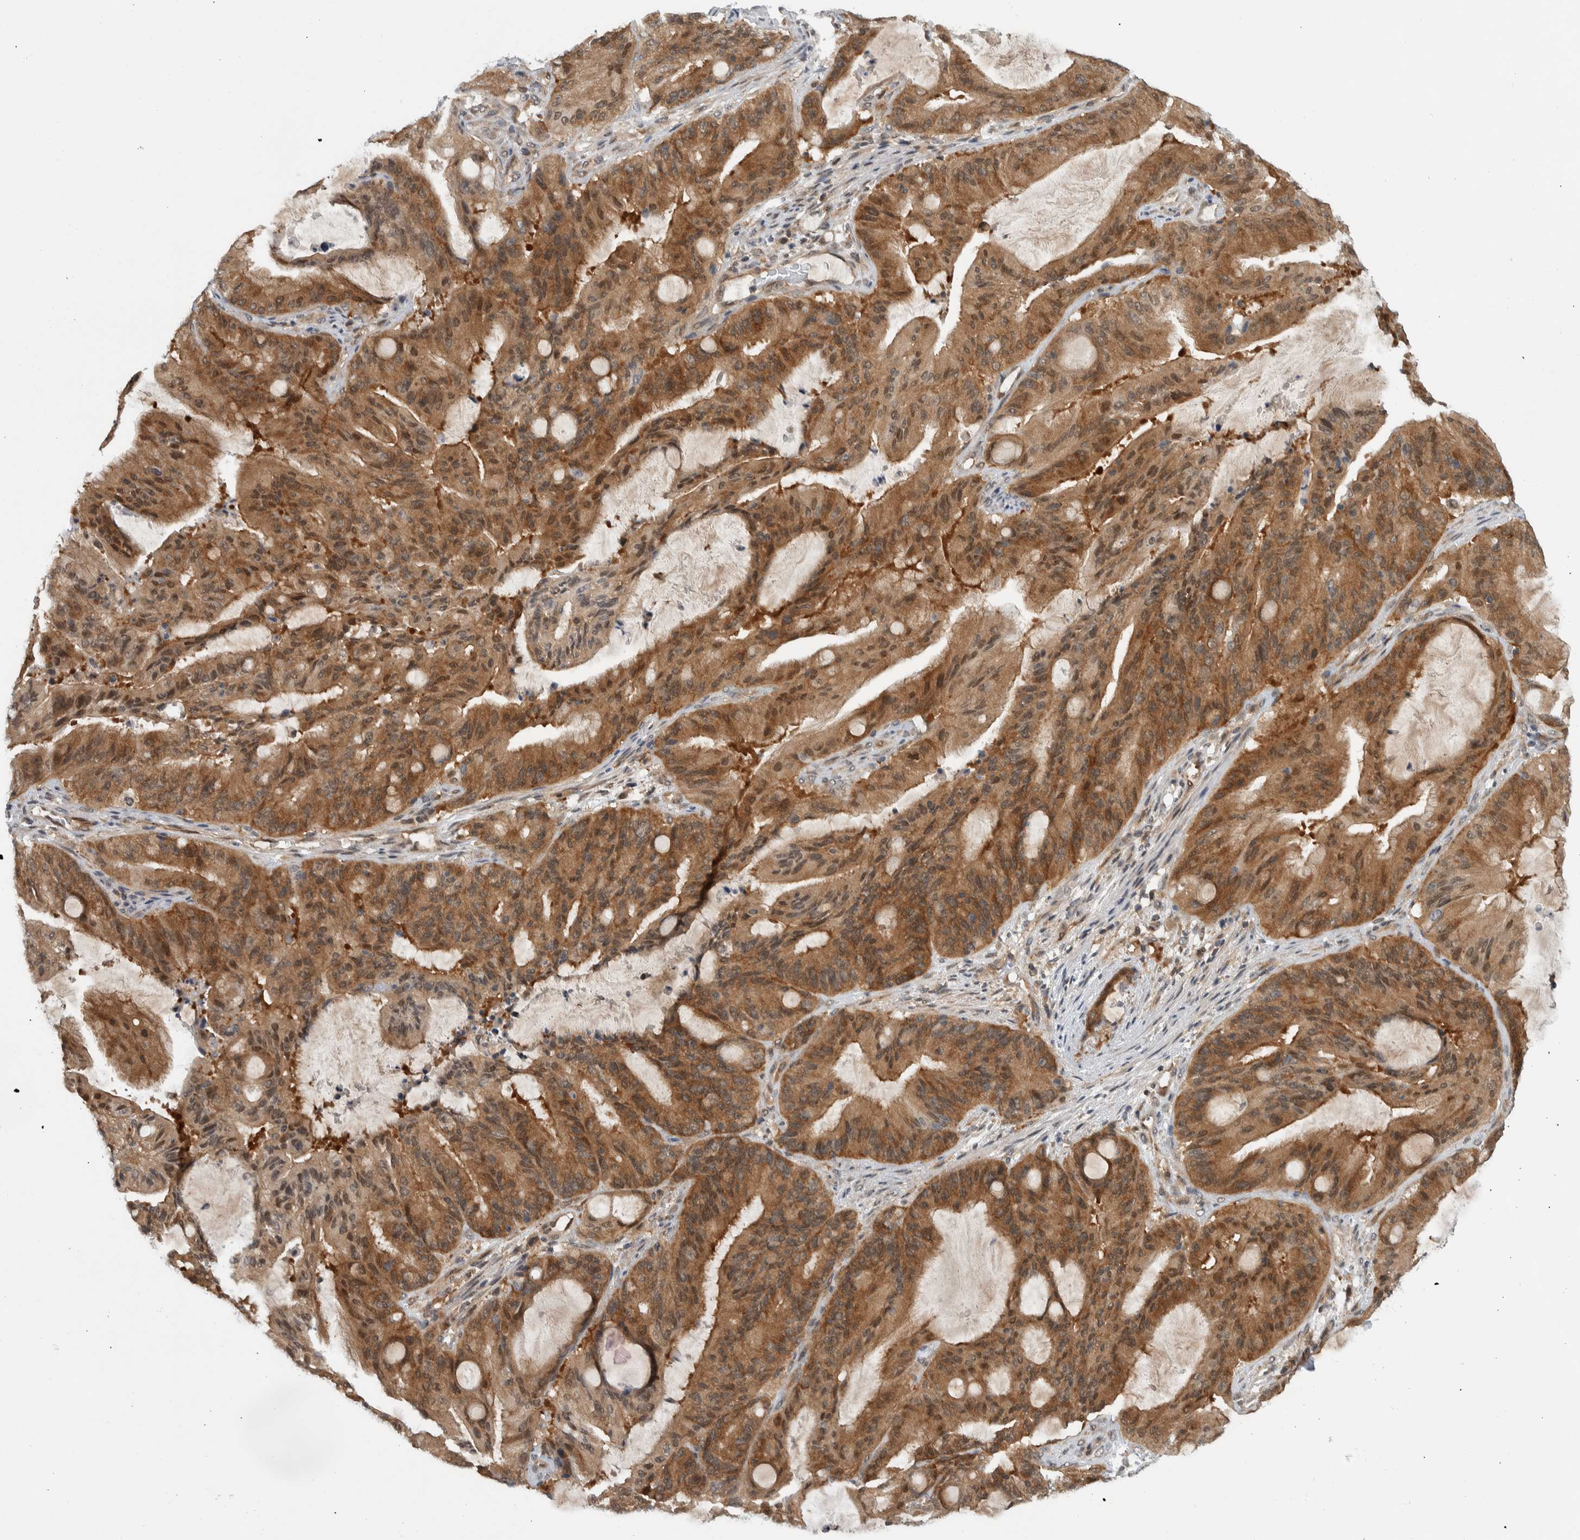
{"staining": {"intensity": "moderate", "quantity": ">75%", "location": "cytoplasmic/membranous"}, "tissue": "liver cancer", "cell_type": "Tumor cells", "image_type": "cancer", "snomed": [{"axis": "morphology", "description": "Normal tissue, NOS"}, {"axis": "morphology", "description": "Cholangiocarcinoma"}, {"axis": "topography", "description": "Liver"}, {"axis": "topography", "description": "Peripheral nerve tissue"}], "caption": "Immunohistochemistry staining of liver cancer (cholangiocarcinoma), which shows medium levels of moderate cytoplasmic/membranous staining in about >75% of tumor cells indicating moderate cytoplasmic/membranous protein expression. The staining was performed using DAB (brown) for protein detection and nuclei were counterstained in hematoxylin (blue).", "gene": "CCDC43", "patient": {"sex": "female", "age": 73}}